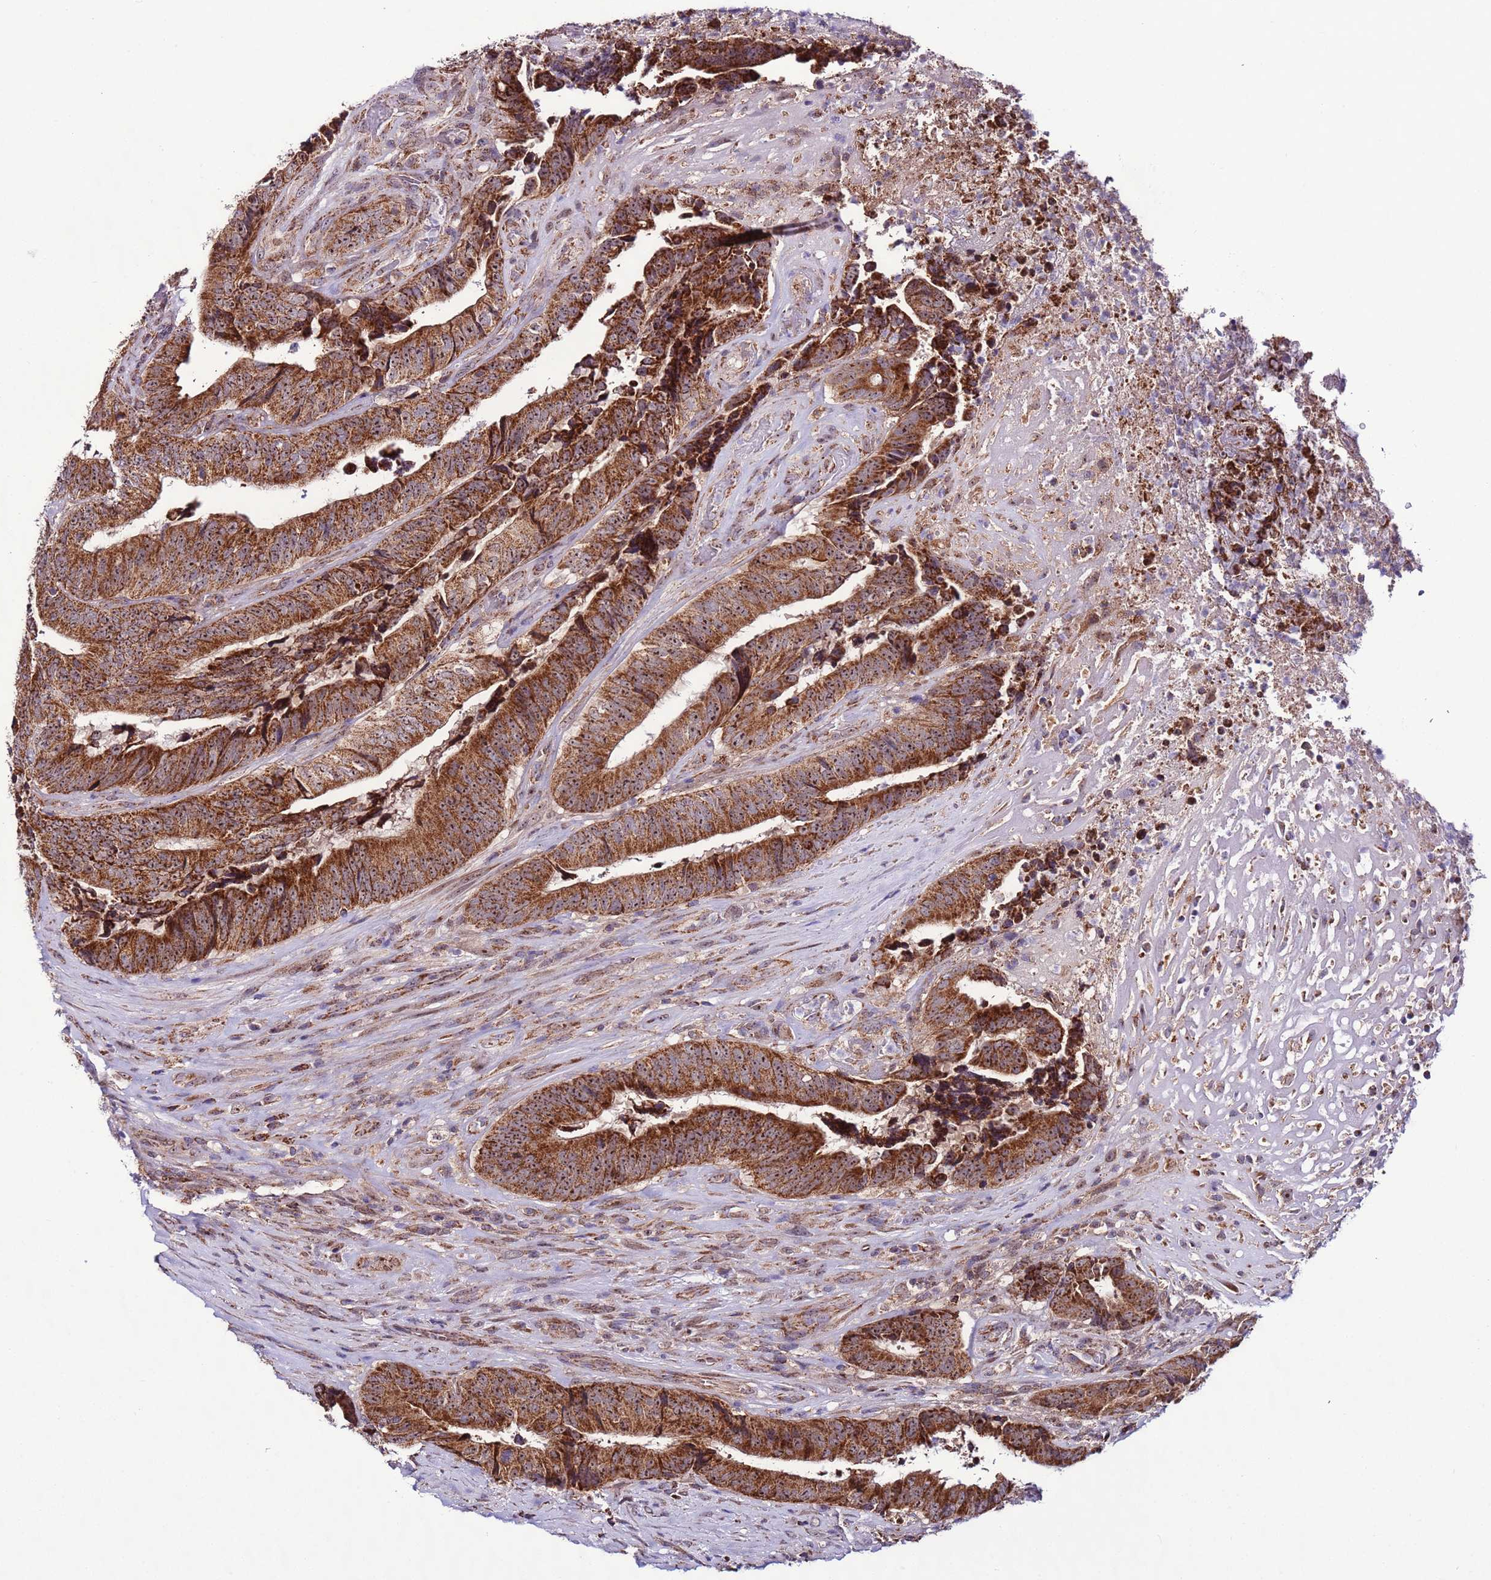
{"staining": {"intensity": "strong", "quantity": ">75%", "location": "cytoplasmic/membranous,nuclear"}, "tissue": "colorectal cancer", "cell_type": "Tumor cells", "image_type": "cancer", "snomed": [{"axis": "morphology", "description": "Adenocarcinoma, NOS"}, {"axis": "topography", "description": "Rectum"}], "caption": "Immunohistochemistry (IHC) photomicrograph of human colorectal adenocarcinoma stained for a protein (brown), which demonstrates high levels of strong cytoplasmic/membranous and nuclear positivity in about >75% of tumor cells.", "gene": "UEVLD", "patient": {"sex": "male", "age": 72}}